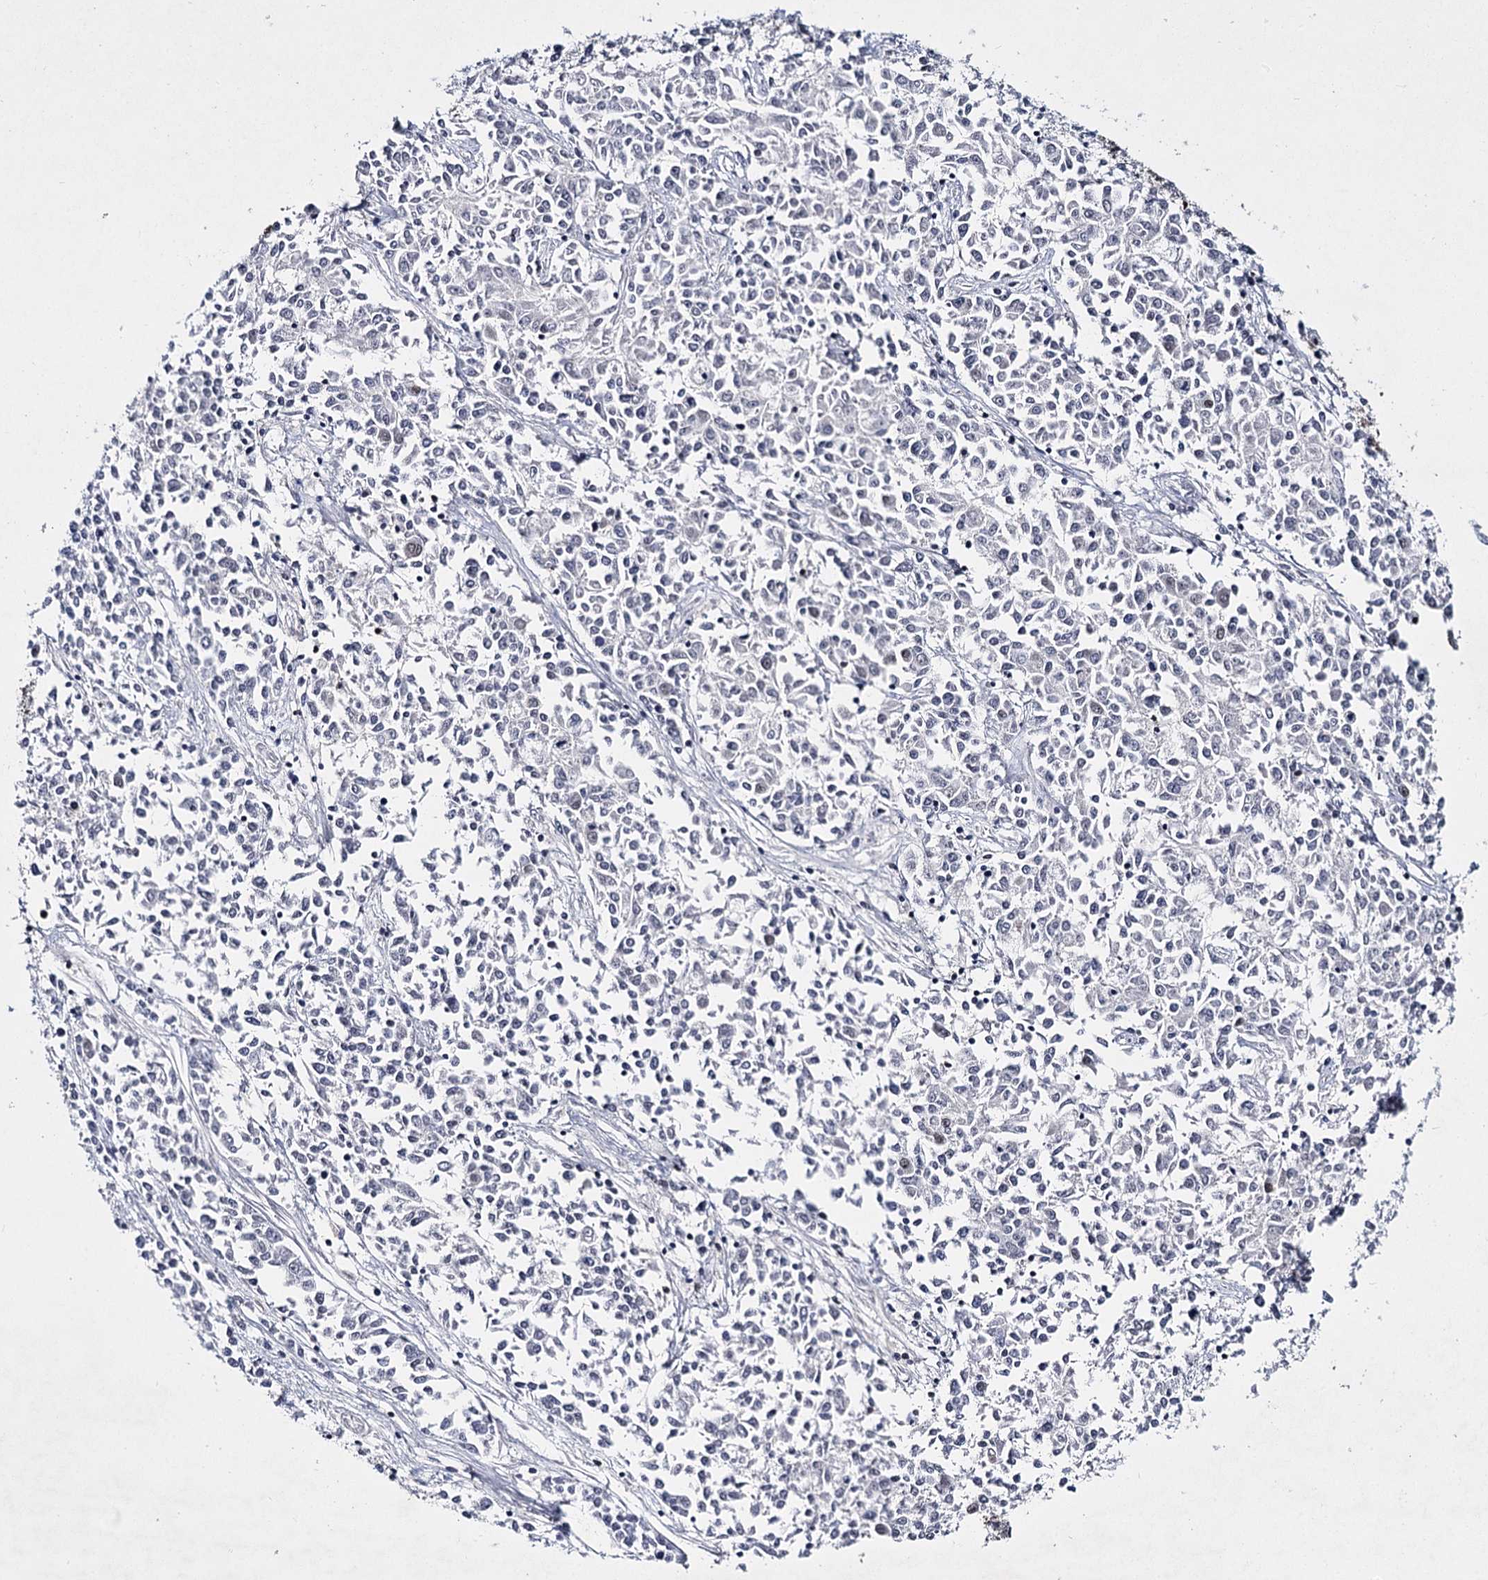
{"staining": {"intensity": "negative", "quantity": "none", "location": "none"}, "tissue": "endometrial cancer", "cell_type": "Tumor cells", "image_type": "cancer", "snomed": [{"axis": "morphology", "description": "Adenocarcinoma, NOS"}, {"axis": "topography", "description": "Endometrium"}], "caption": "The photomicrograph displays no staining of tumor cells in adenocarcinoma (endometrial).", "gene": "SCAF8", "patient": {"sex": "female", "age": 50}}